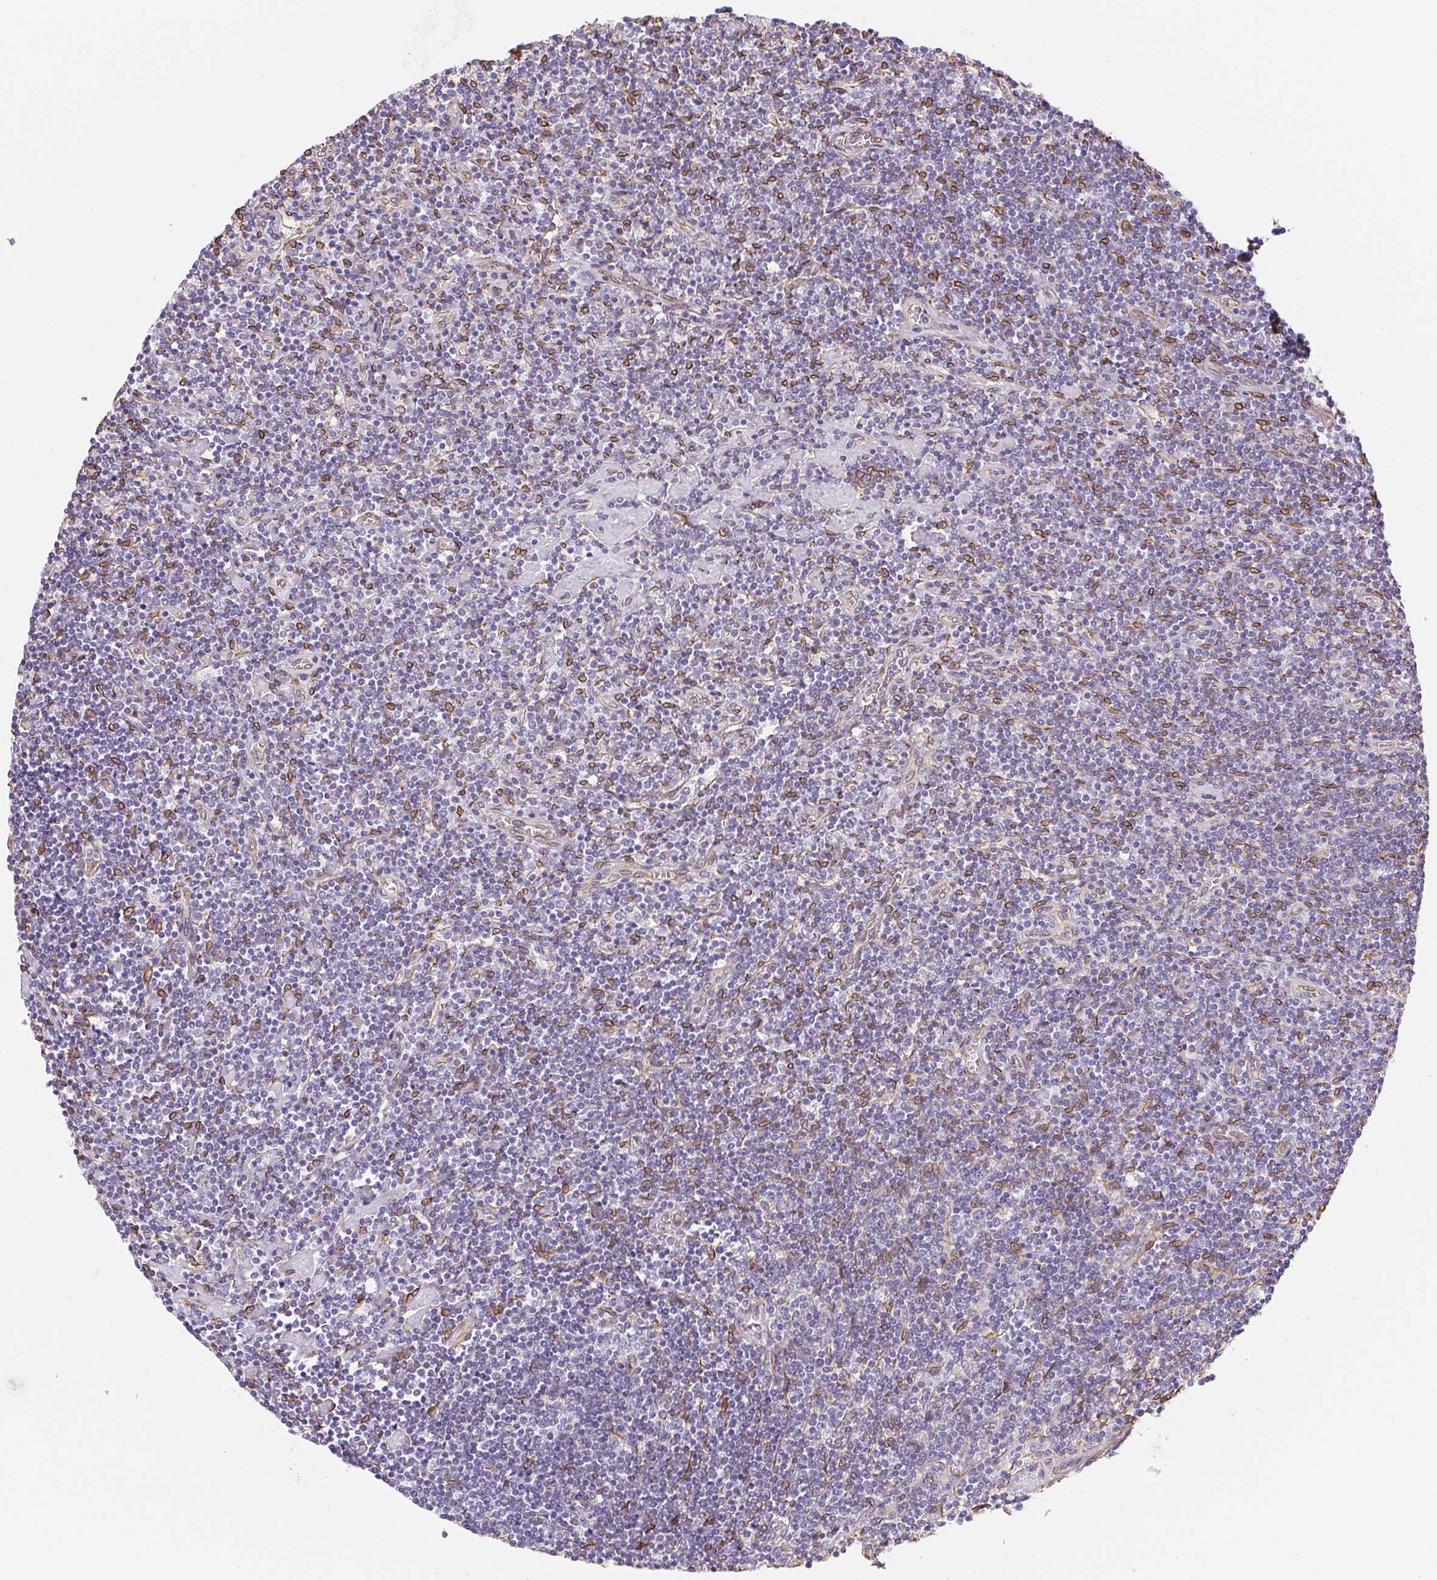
{"staining": {"intensity": "negative", "quantity": "none", "location": "none"}, "tissue": "lymphoma", "cell_type": "Tumor cells", "image_type": "cancer", "snomed": [{"axis": "morphology", "description": "Hodgkin's disease, NOS"}, {"axis": "topography", "description": "Lymph node"}], "caption": "A micrograph of human Hodgkin's disease is negative for staining in tumor cells.", "gene": "RSBN1", "patient": {"sex": "male", "age": 40}}